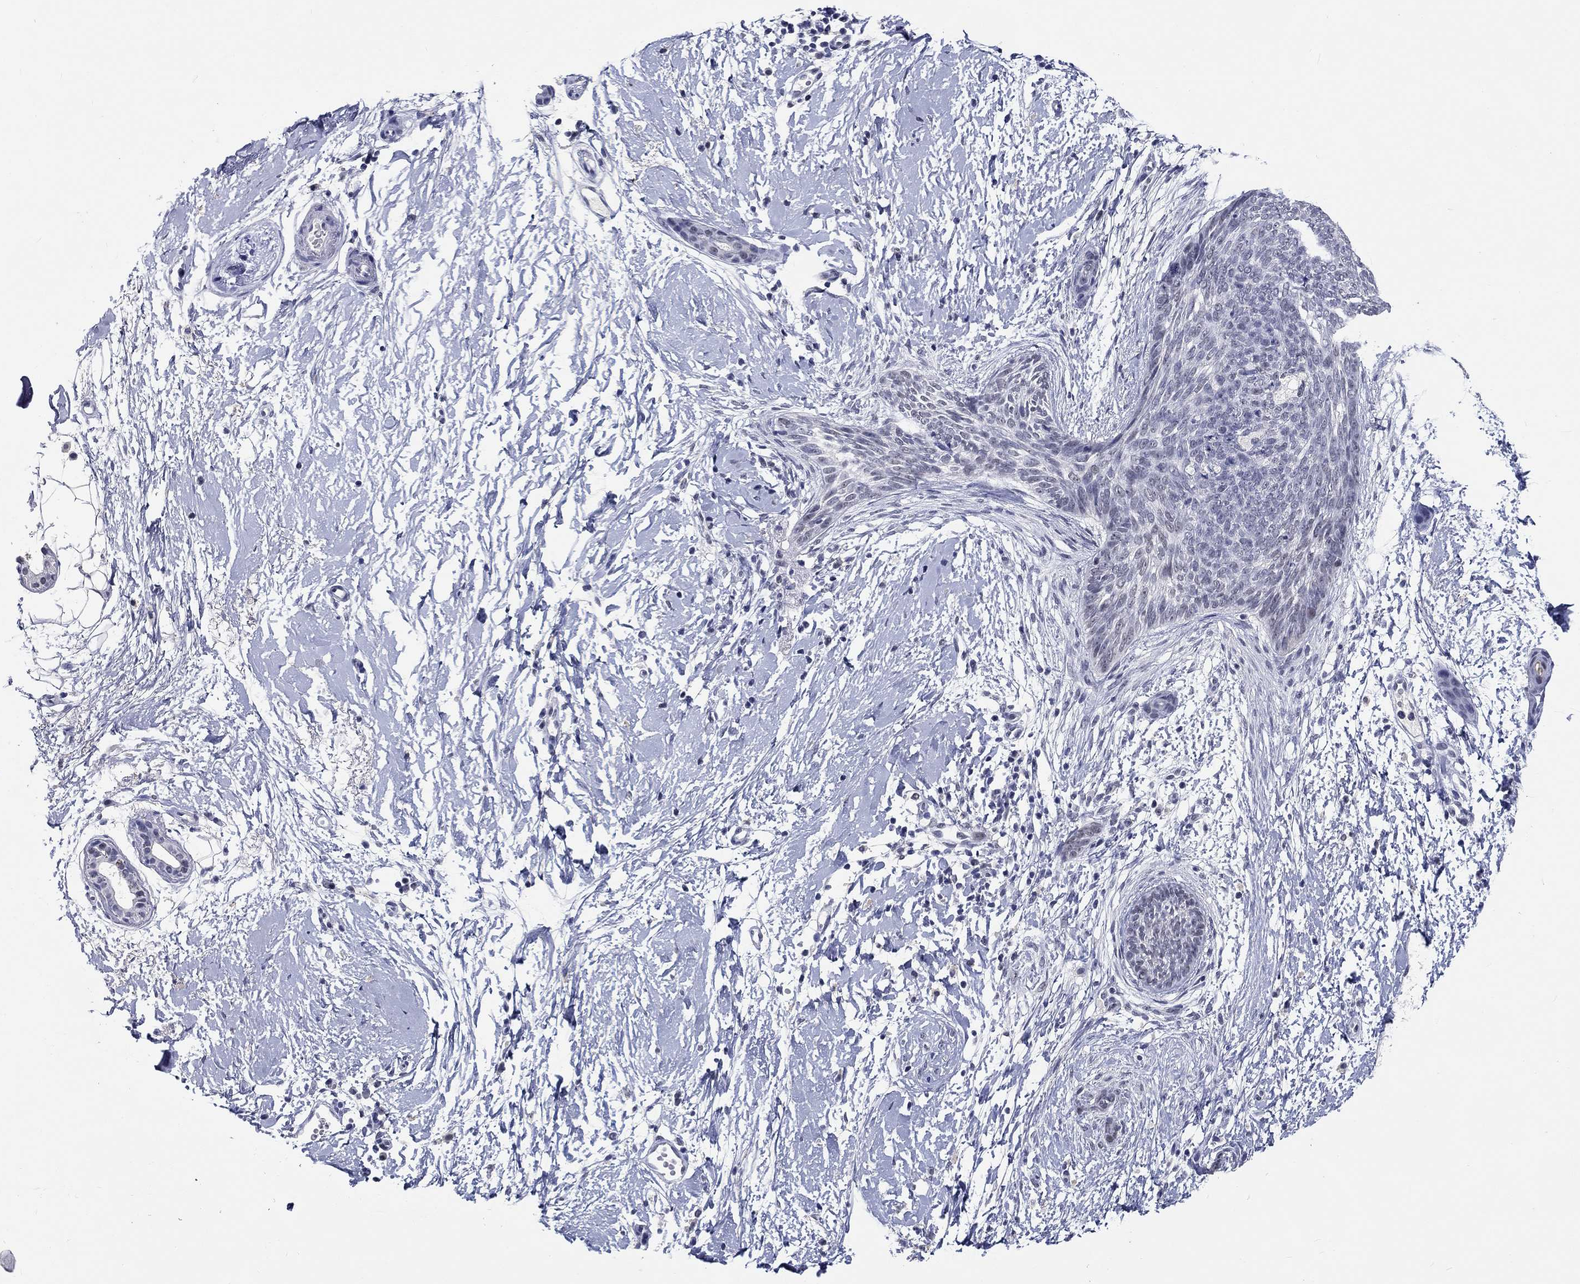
{"staining": {"intensity": "negative", "quantity": "none", "location": "none"}, "tissue": "skin cancer", "cell_type": "Tumor cells", "image_type": "cancer", "snomed": [{"axis": "morphology", "description": "Normal tissue, NOS"}, {"axis": "morphology", "description": "Basal cell carcinoma"}, {"axis": "topography", "description": "Skin"}], "caption": "Tumor cells are negative for brown protein staining in skin basal cell carcinoma.", "gene": "GRIN1", "patient": {"sex": "male", "age": 84}}